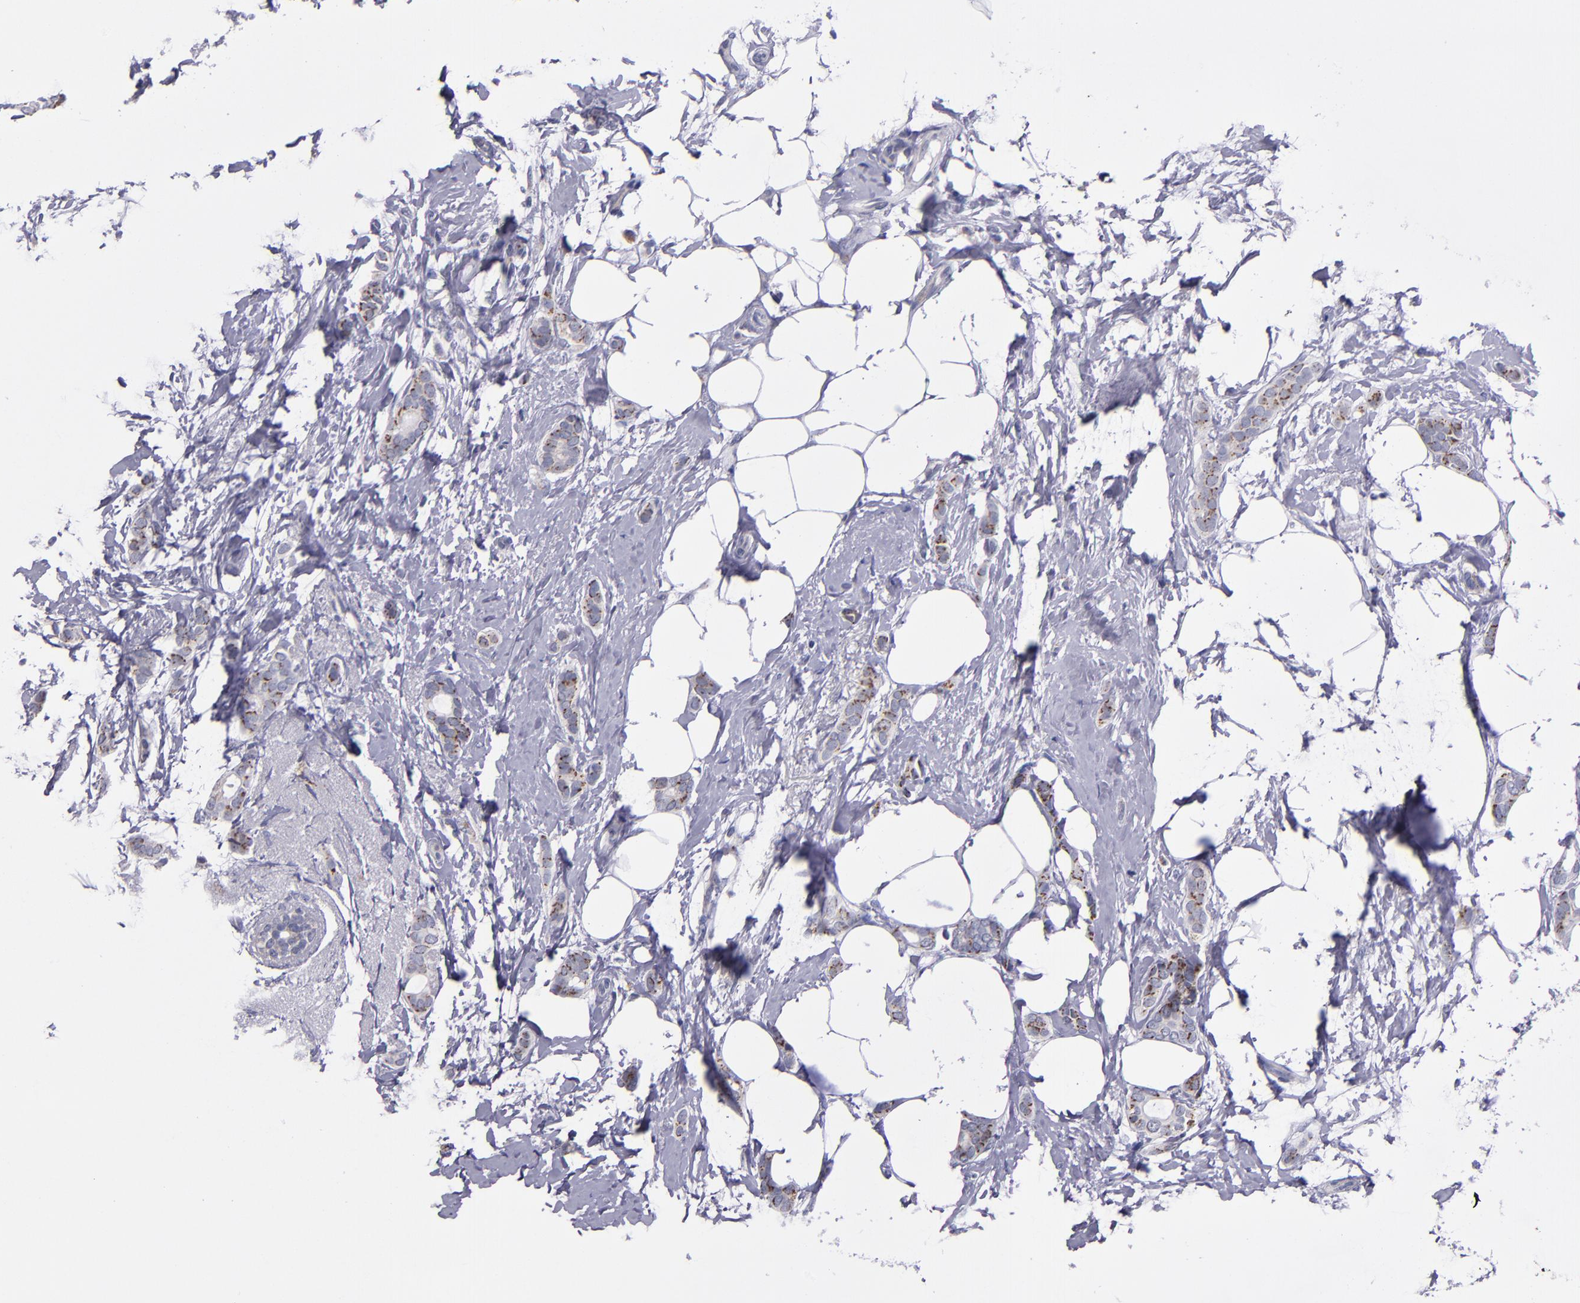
{"staining": {"intensity": "strong", "quantity": ">75%", "location": "cytoplasmic/membranous"}, "tissue": "breast cancer", "cell_type": "Tumor cells", "image_type": "cancer", "snomed": [{"axis": "morphology", "description": "Duct carcinoma"}, {"axis": "topography", "description": "Breast"}], "caption": "Immunohistochemical staining of breast cancer displays high levels of strong cytoplasmic/membranous protein expression in about >75% of tumor cells.", "gene": "RAB41", "patient": {"sex": "female", "age": 54}}